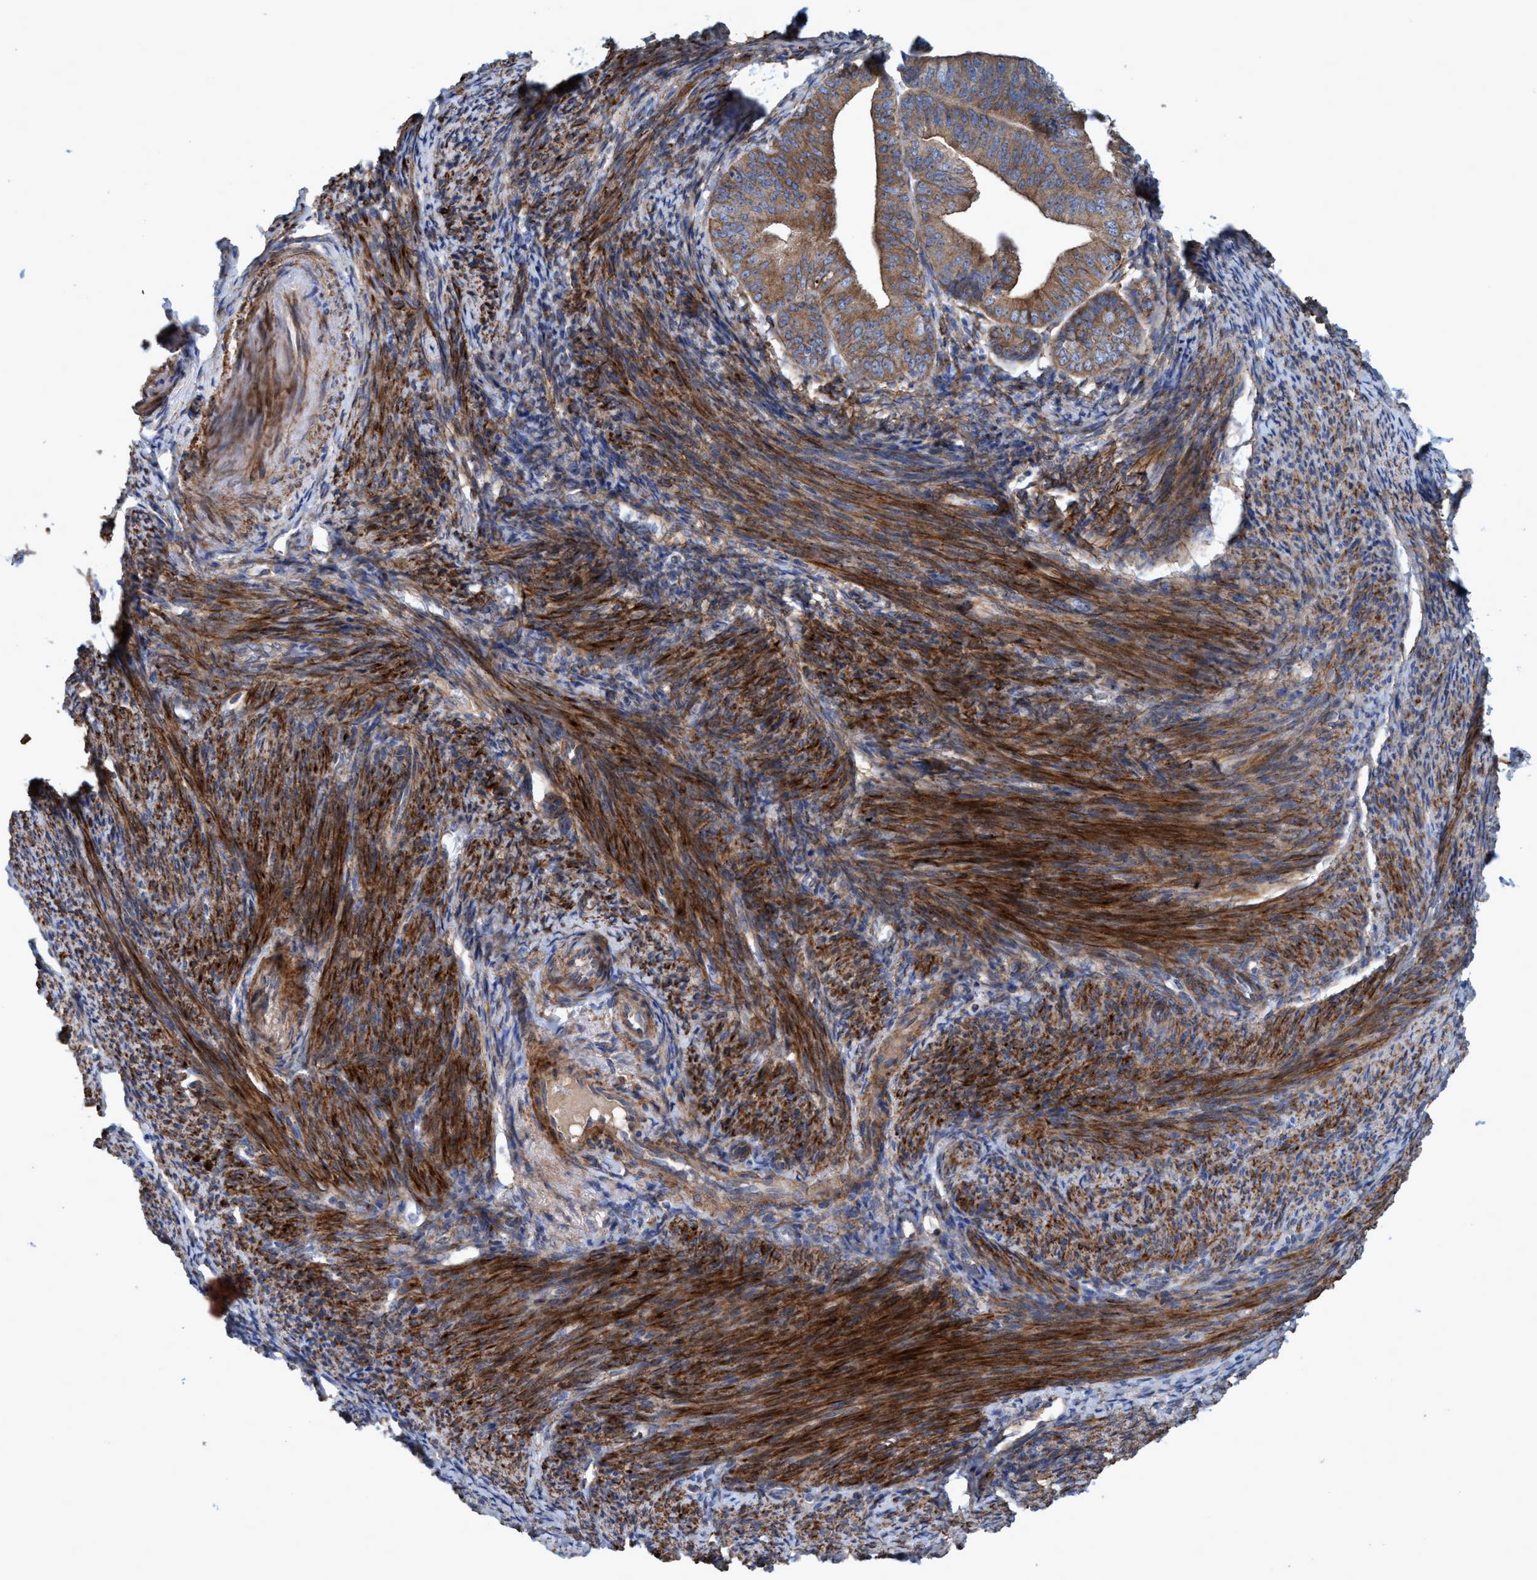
{"staining": {"intensity": "moderate", "quantity": ">75%", "location": "cytoplasmic/membranous"}, "tissue": "endometrial cancer", "cell_type": "Tumor cells", "image_type": "cancer", "snomed": [{"axis": "morphology", "description": "Adenocarcinoma, NOS"}, {"axis": "topography", "description": "Endometrium"}], "caption": "This is an image of immunohistochemistry (IHC) staining of endometrial cancer (adenocarcinoma), which shows moderate positivity in the cytoplasmic/membranous of tumor cells.", "gene": "GULP1", "patient": {"sex": "female", "age": 63}}